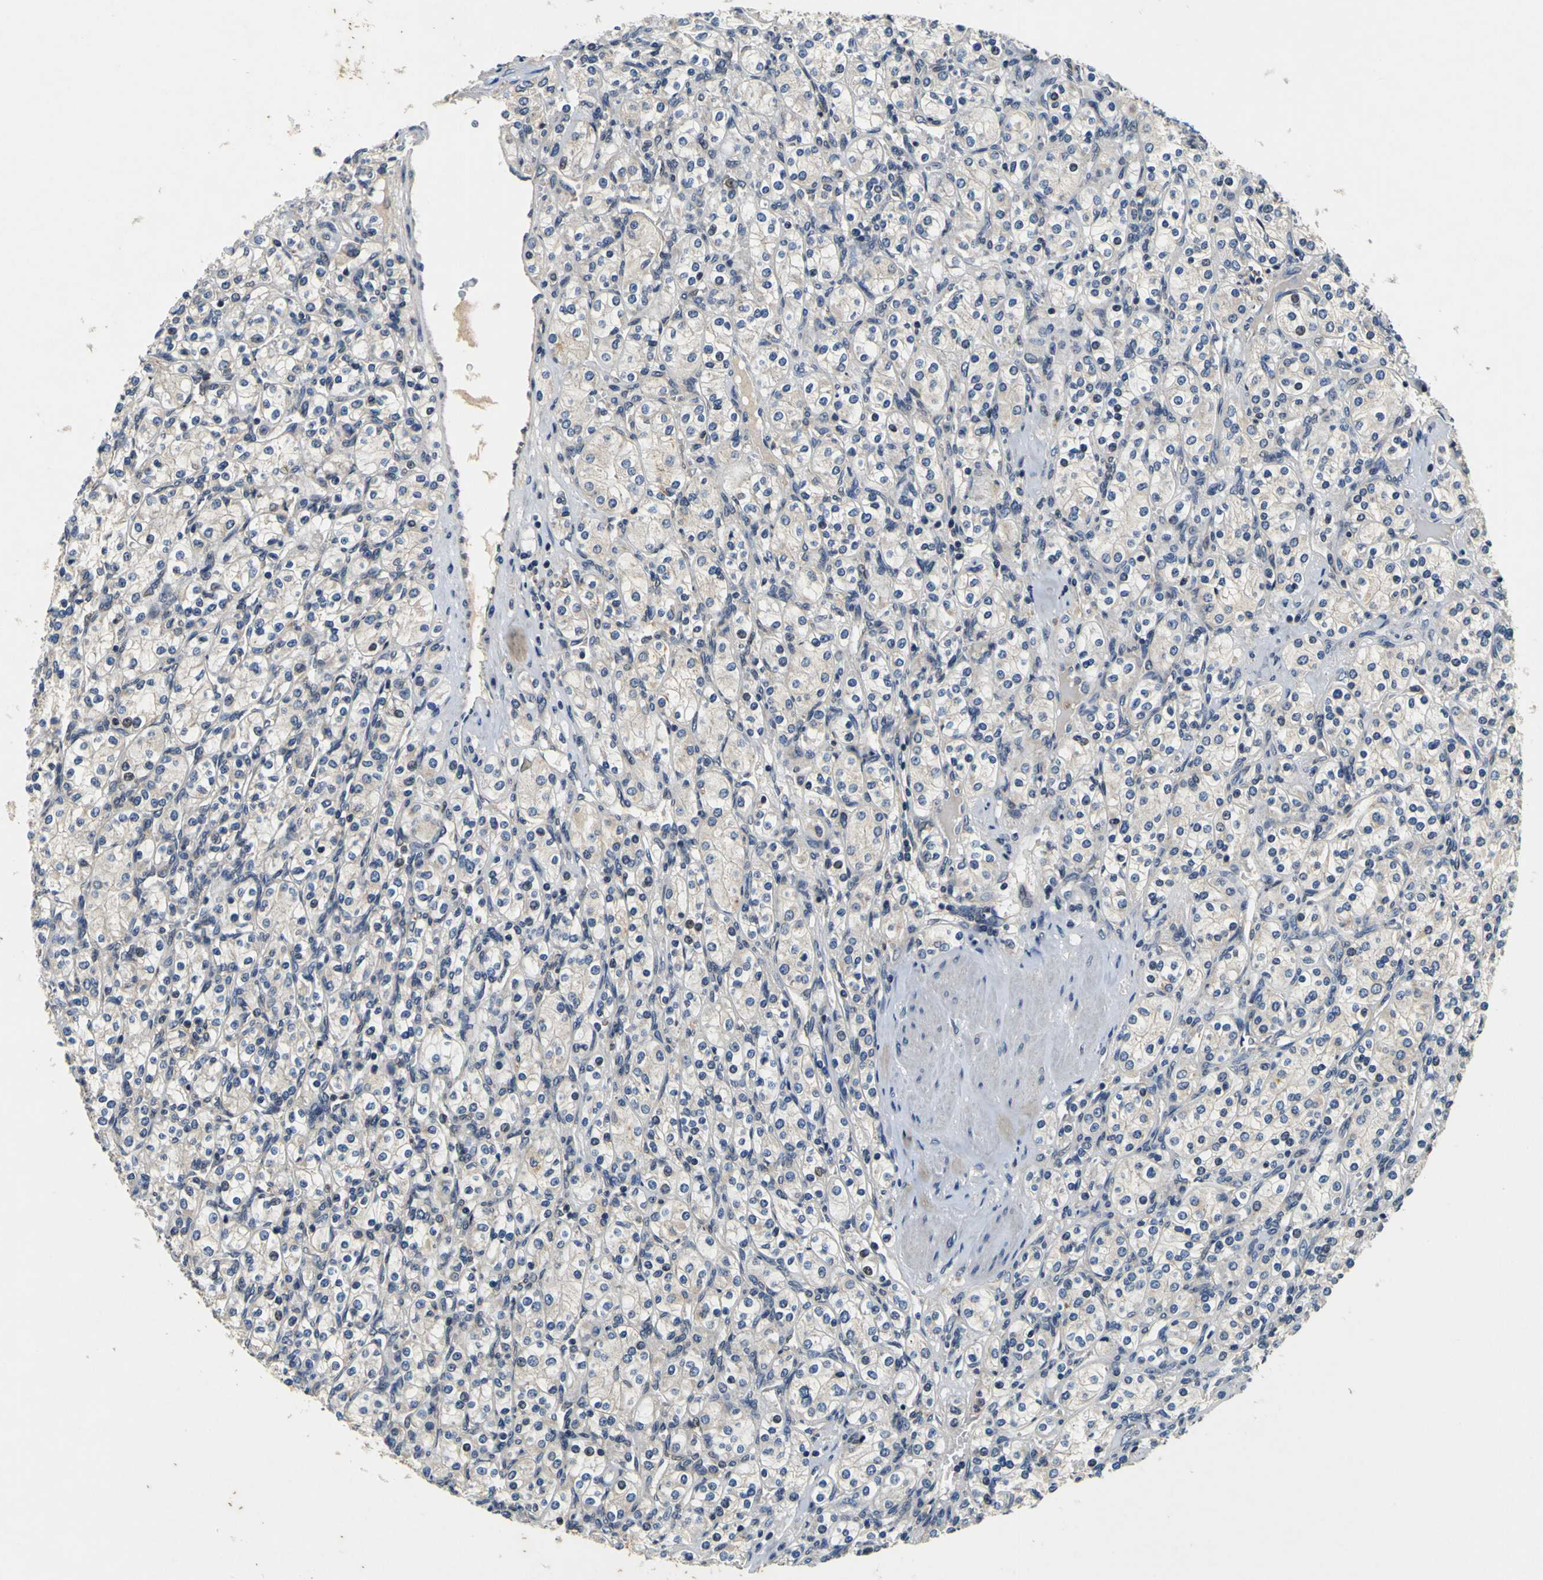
{"staining": {"intensity": "negative", "quantity": "none", "location": "none"}, "tissue": "renal cancer", "cell_type": "Tumor cells", "image_type": "cancer", "snomed": [{"axis": "morphology", "description": "Adenocarcinoma, NOS"}, {"axis": "topography", "description": "Kidney"}], "caption": "This is an IHC photomicrograph of renal adenocarcinoma. There is no staining in tumor cells.", "gene": "EPHB4", "patient": {"sex": "male", "age": 77}}